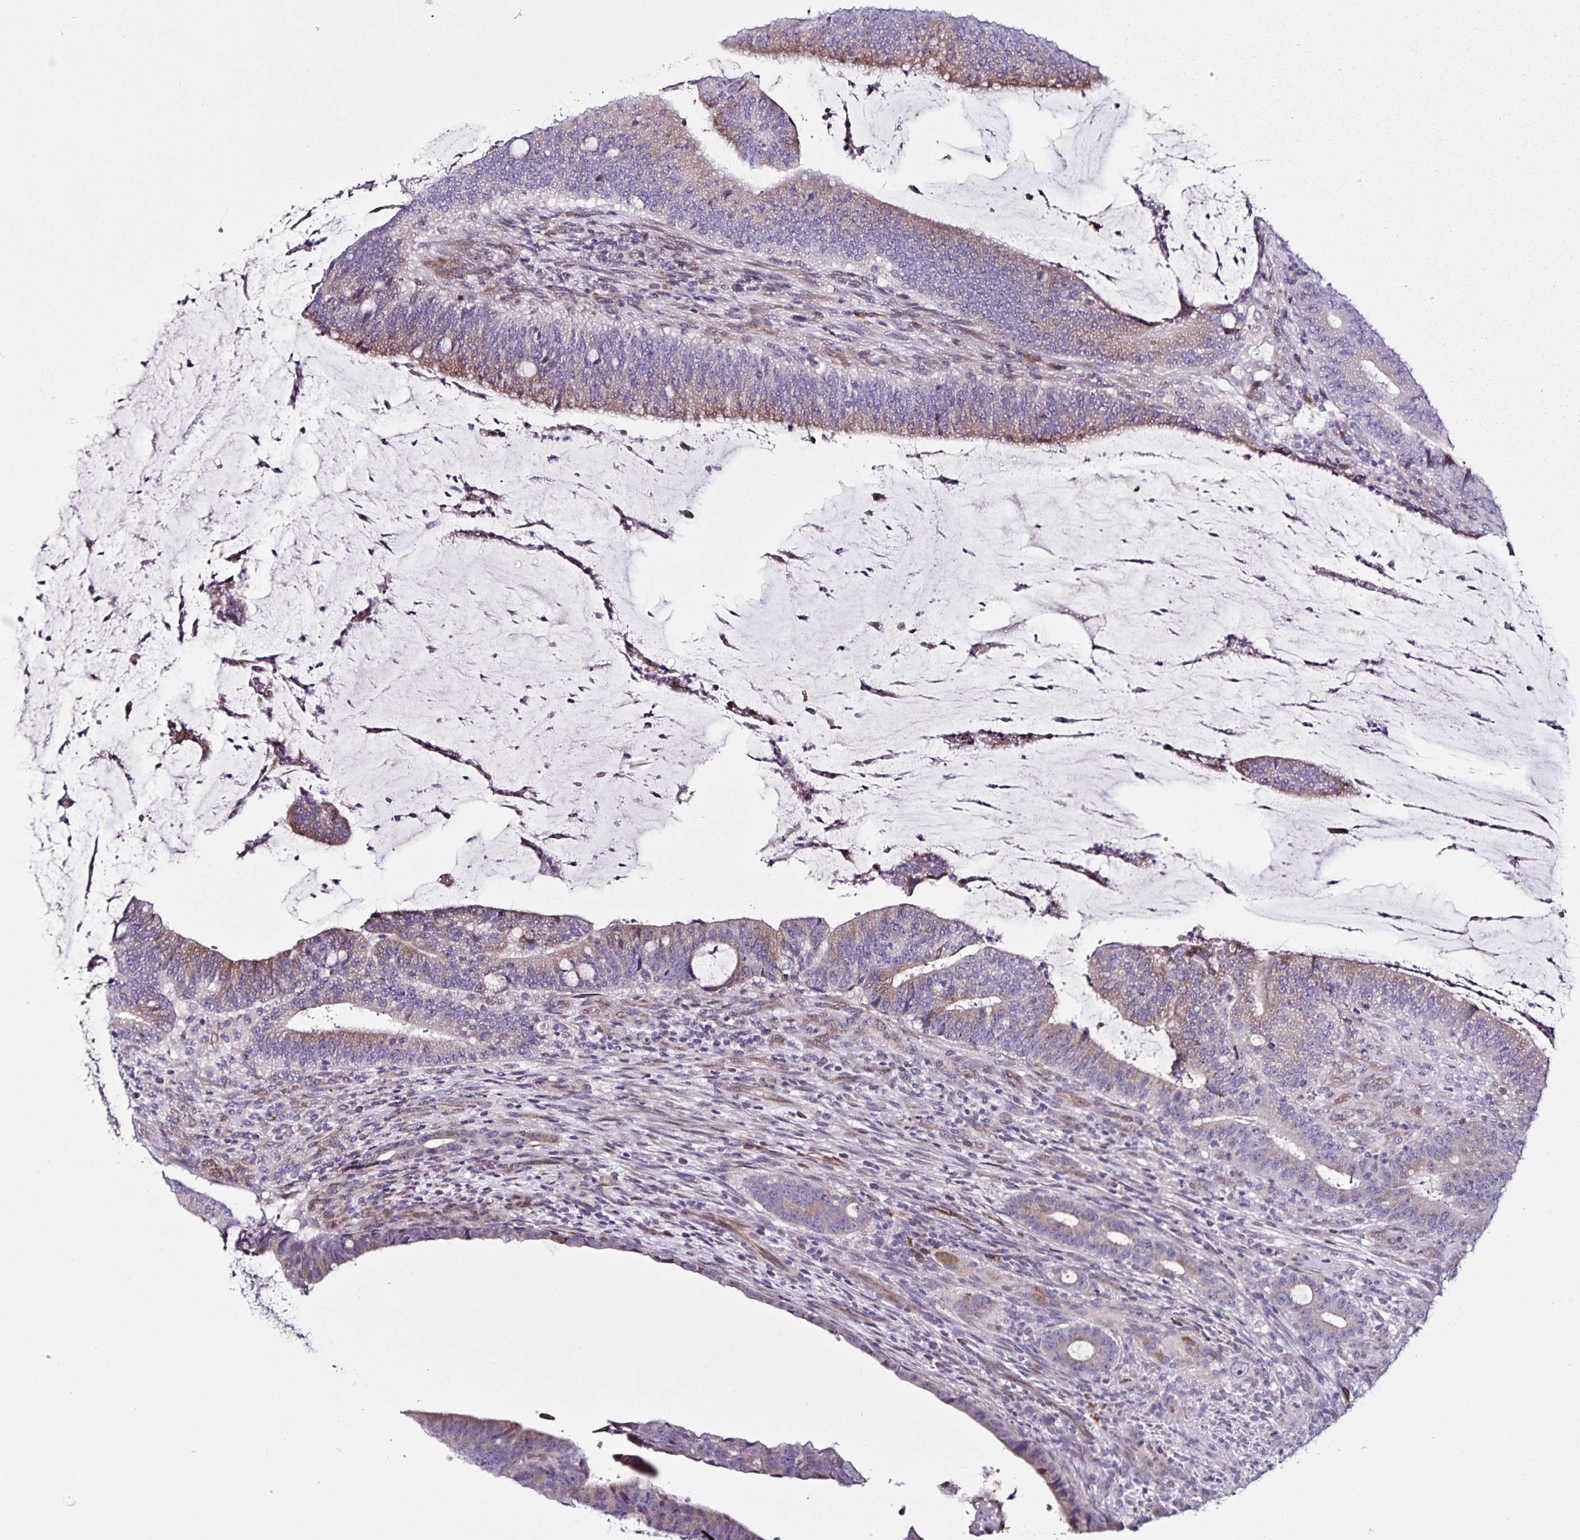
{"staining": {"intensity": "weak", "quantity": "25%-75%", "location": "cytoplasmic/membranous"}, "tissue": "colorectal cancer", "cell_type": "Tumor cells", "image_type": "cancer", "snomed": [{"axis": "morphology", "description": "Adenocarcinoma, NOS"}, {"axis": "topography", "description": "Colon"}], "caption": "Brown immunohistochemical staining in human adenocarcinoma (colorectal) exhibits weak cytoplasmic/membranous expression in about 25%-75% of tumor cells.", "gene": "RNFT2", "patient": {"sex": "female", "age": 43}}